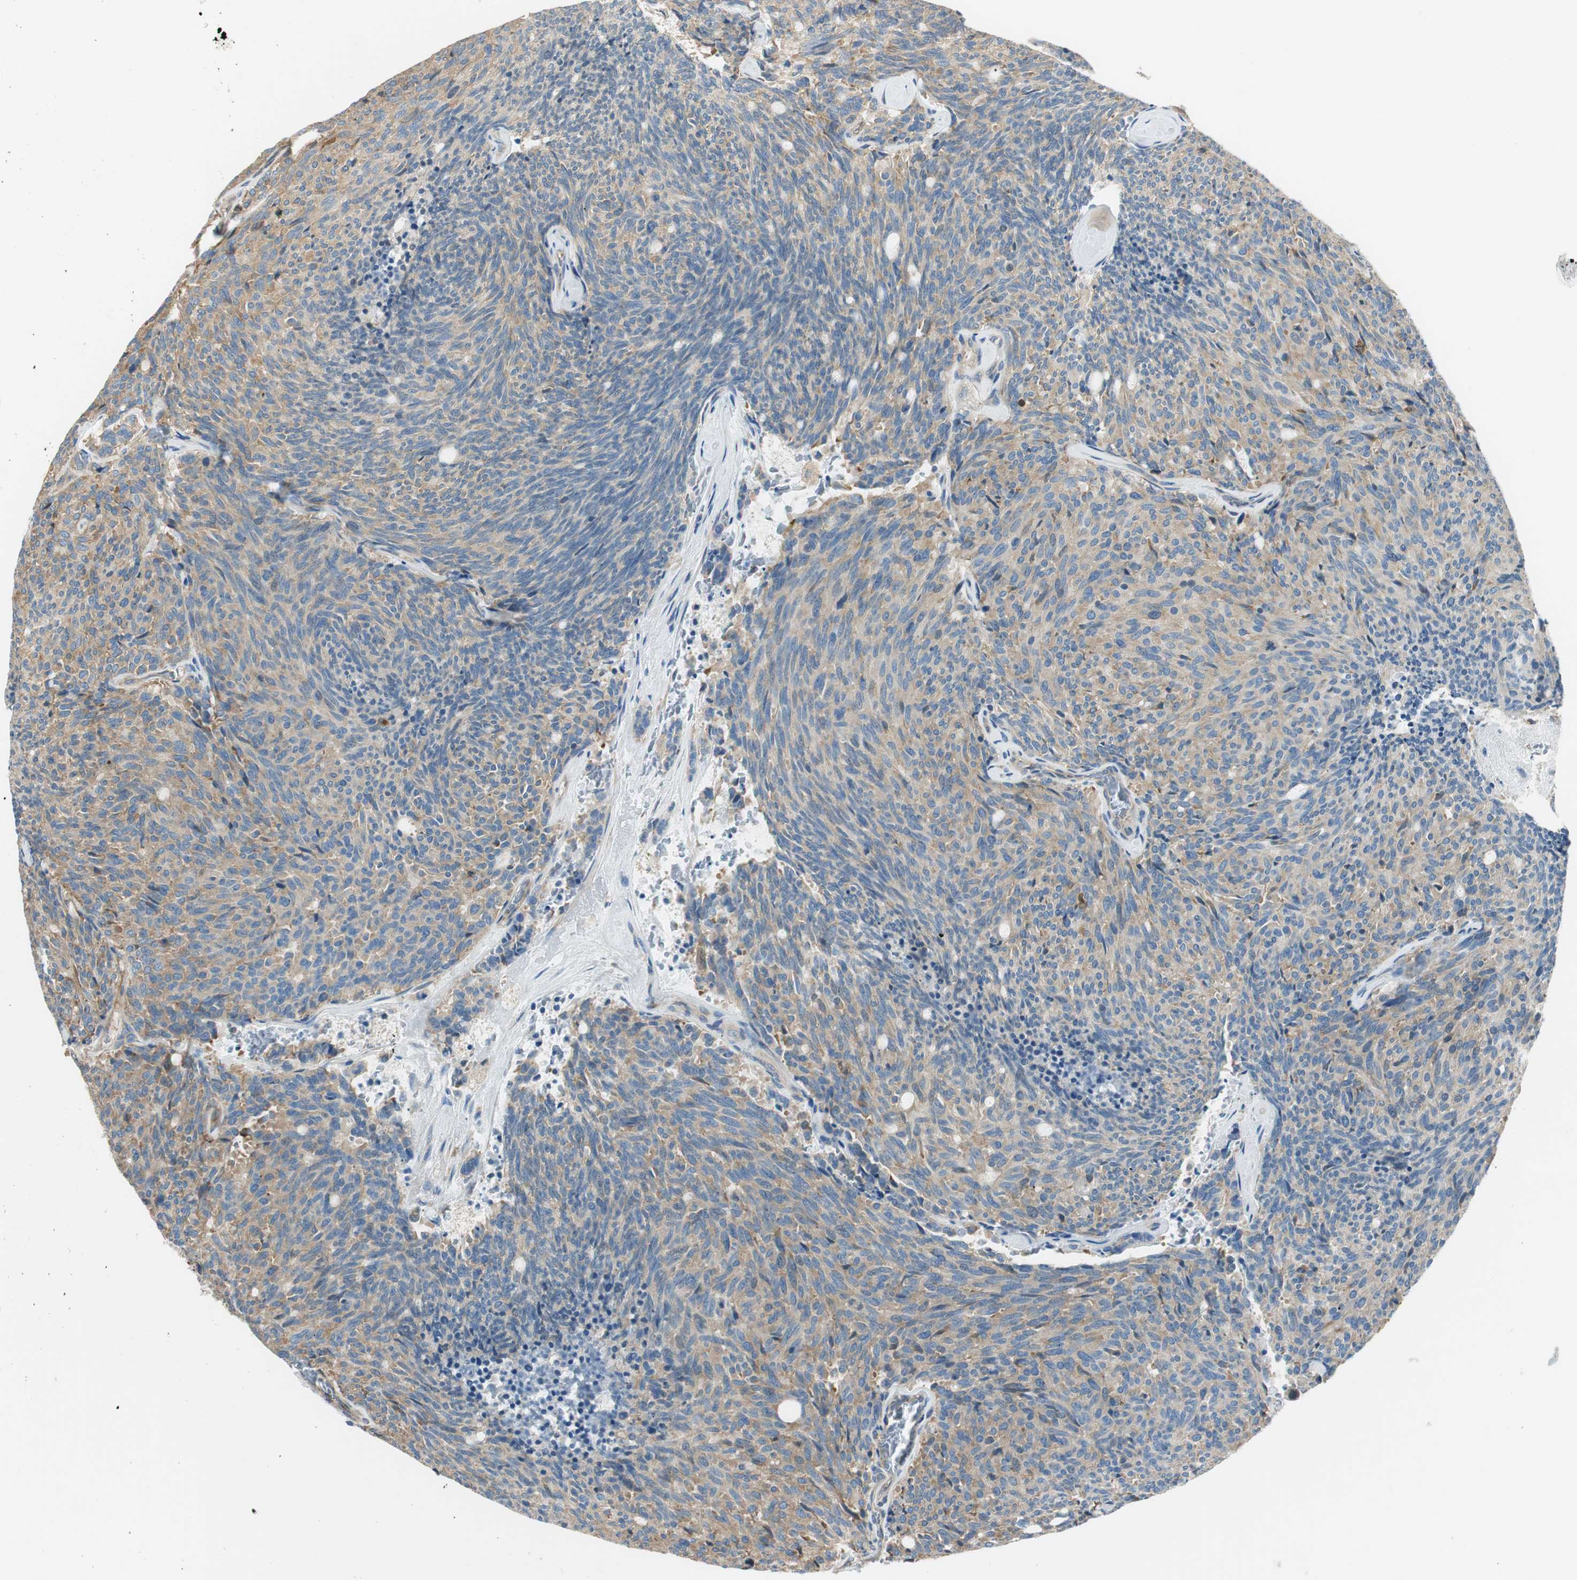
{"staining": {"intensity": "moderate", "quantity": ">75%", "location": "cytoplasmic/membranous"}, "tissue": "carcinoid", "cell_type": "Tumor cells", "image_type": "cancer", "snomed": [{"axis": "morphology", "description": "Carcinoid, malignant, NOS"}, {"axis": "topography", "description": "Pancreas"}], "caption": "Carcinoid stained with a protein marker displays moderate staining in tumor cells.", "gene": "PI4K2B", "patient": {"sex": "female", "age": 54}}